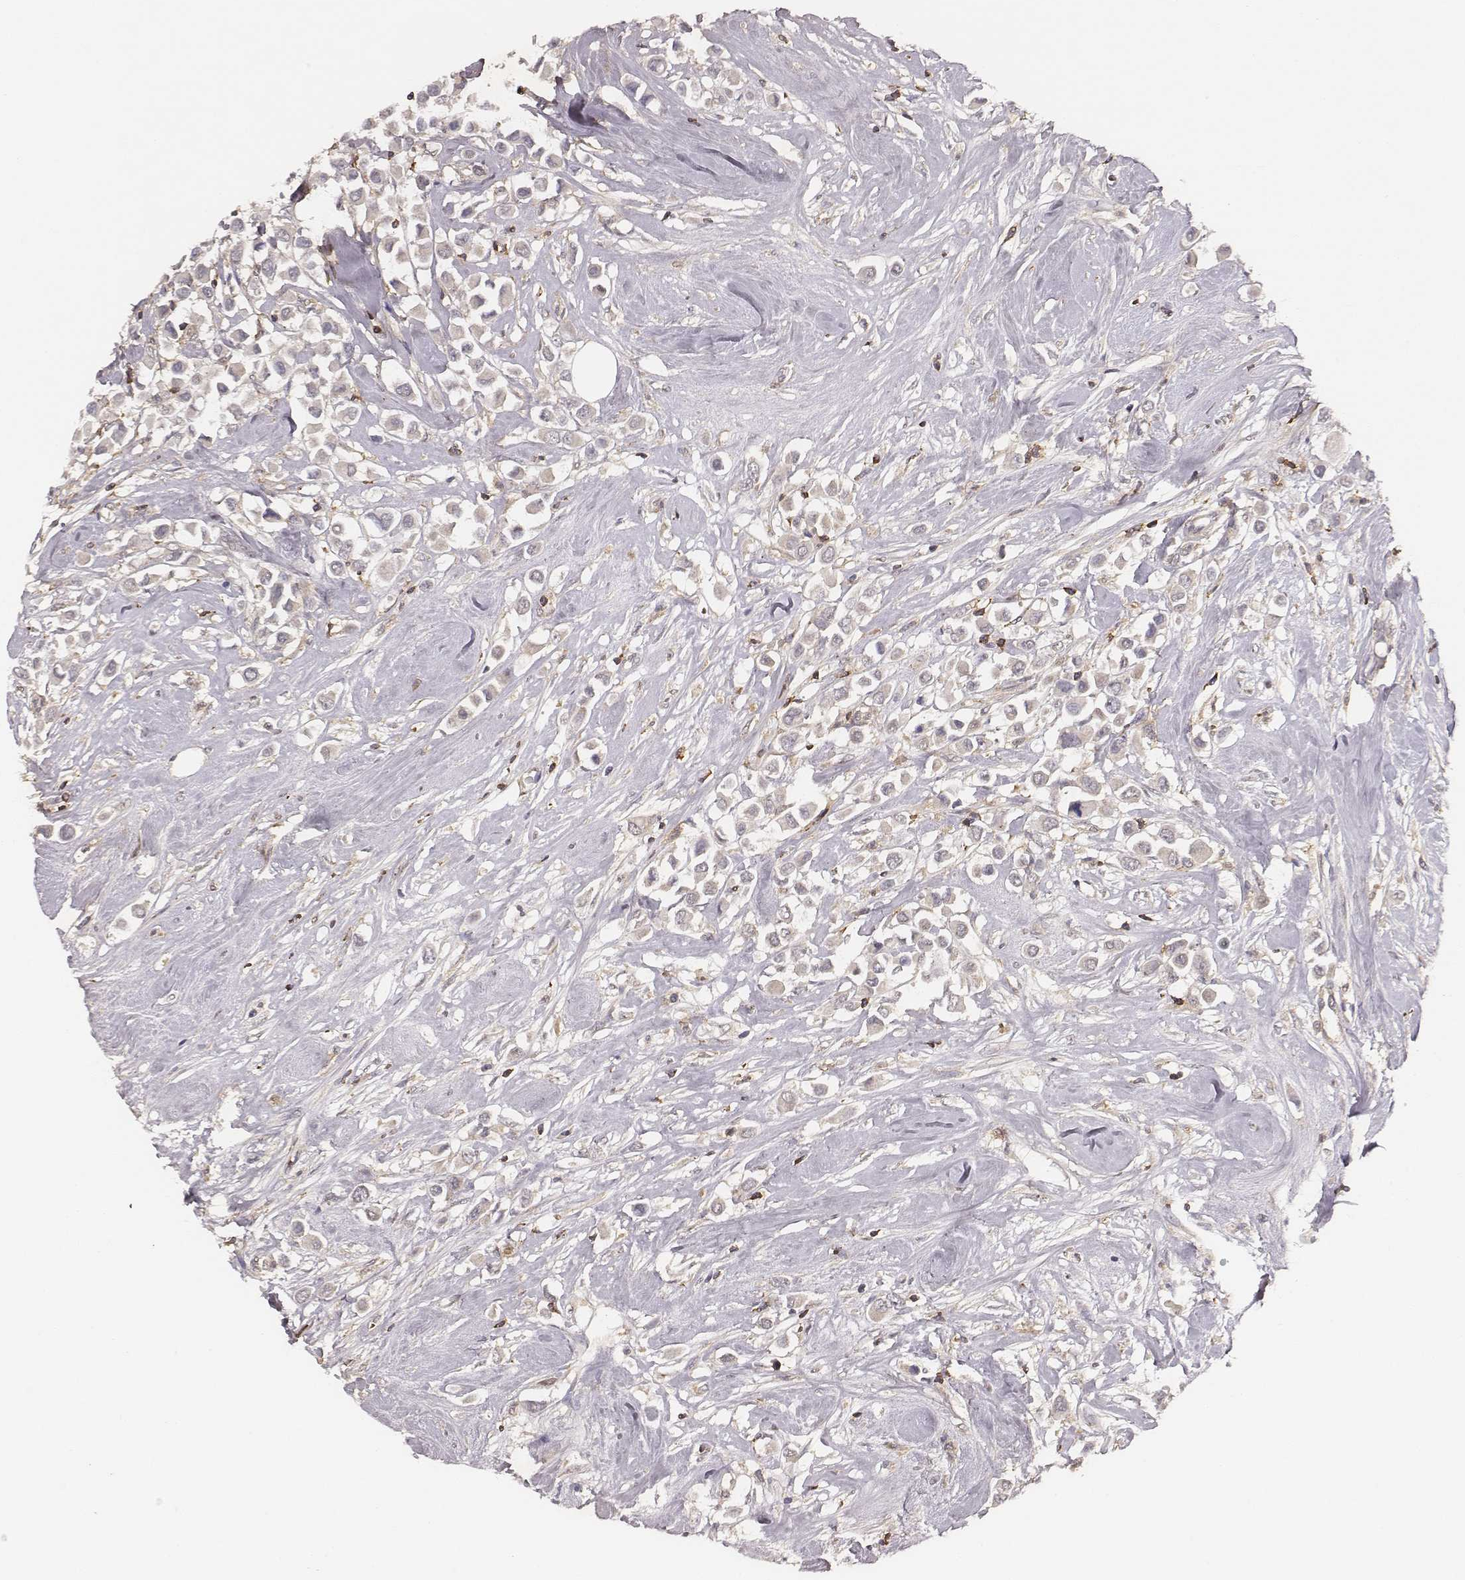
{"staining": {"intensity": "negative", "quantity": "none", "location": "none"}, "tissue": "breast cancer", "cell_type": "Tumor cells", "image_type": "cancer", "snomed": [{"axis": "morphology", "description": "Duct carcinoma"}, {"axis": "topography", "description": "Breast"}], "caption": "A photomicrograph of human intraductal carcinoma (breast) is negative for staining in tumor cells. (Stains: DAB immunohistochemistry (IHC) with hematoxylin counter stain, Microscopy: brightfield microscopy at high magnification).", "gene": "PILRA", "patient": {"sex": "female", "age": 61}}